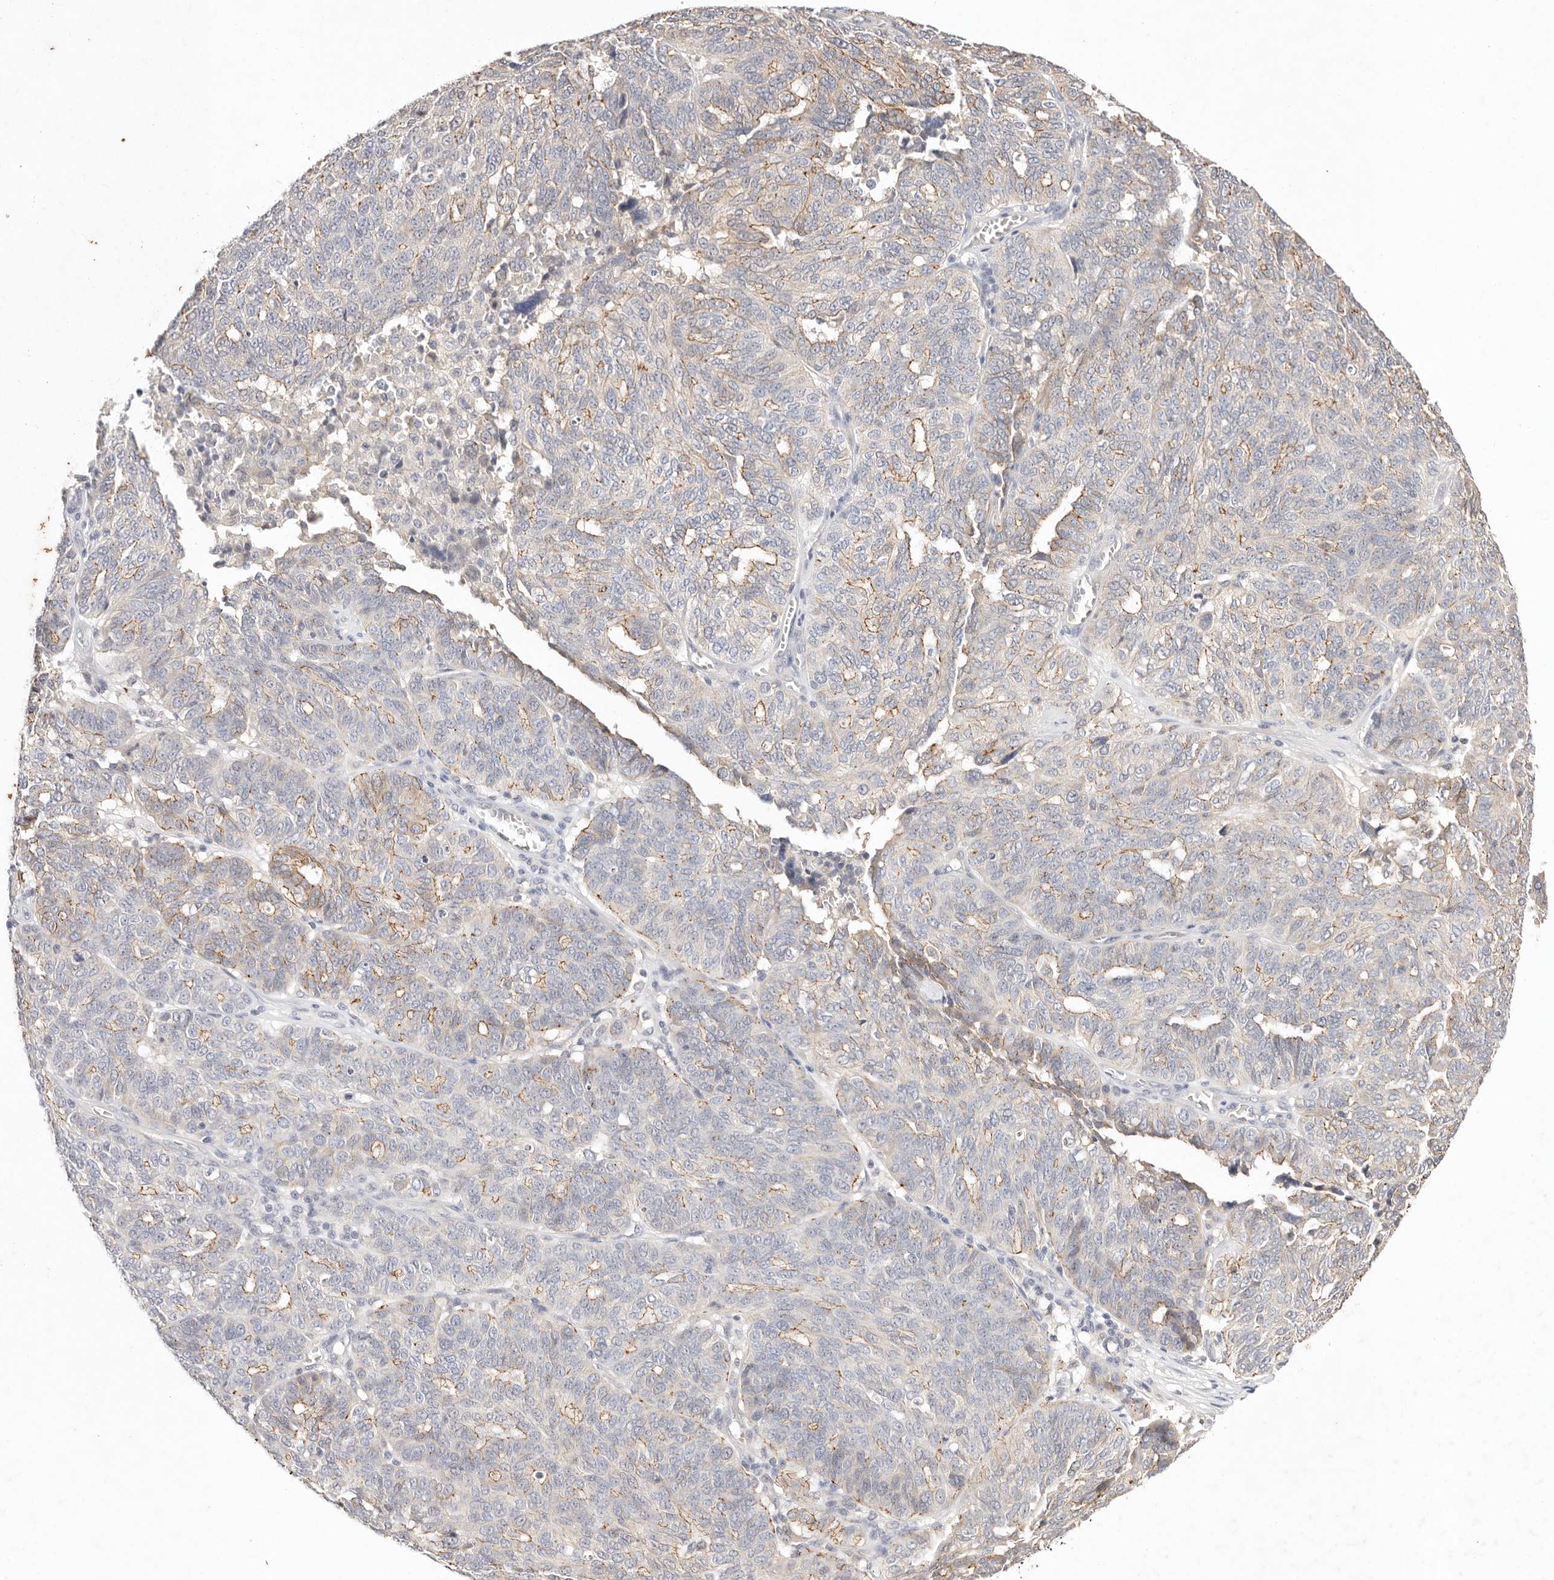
{"staining": {"intensity": "weak", "quantity": "<25%", "location": "cytoplasmic/membranous"}, "tissue": "ovarian cancer", "cell_type": "Tumor cells", "image_type": "cancer", "snomed": [{"axis": "morphology", "description": "Cystadenocarcinoma, serous, NOS"}, {"axis": "topography", "description": "Ovary"}], "caption": "Immunohistochemistry (IHC) histopathology image of human ovarian serous cystadenocarcinoma stained for a protein (brown), which demonstrates no staining in tumor cells.", "gene": "CXADR", "patient": {"sex": "female", "age": 59}}